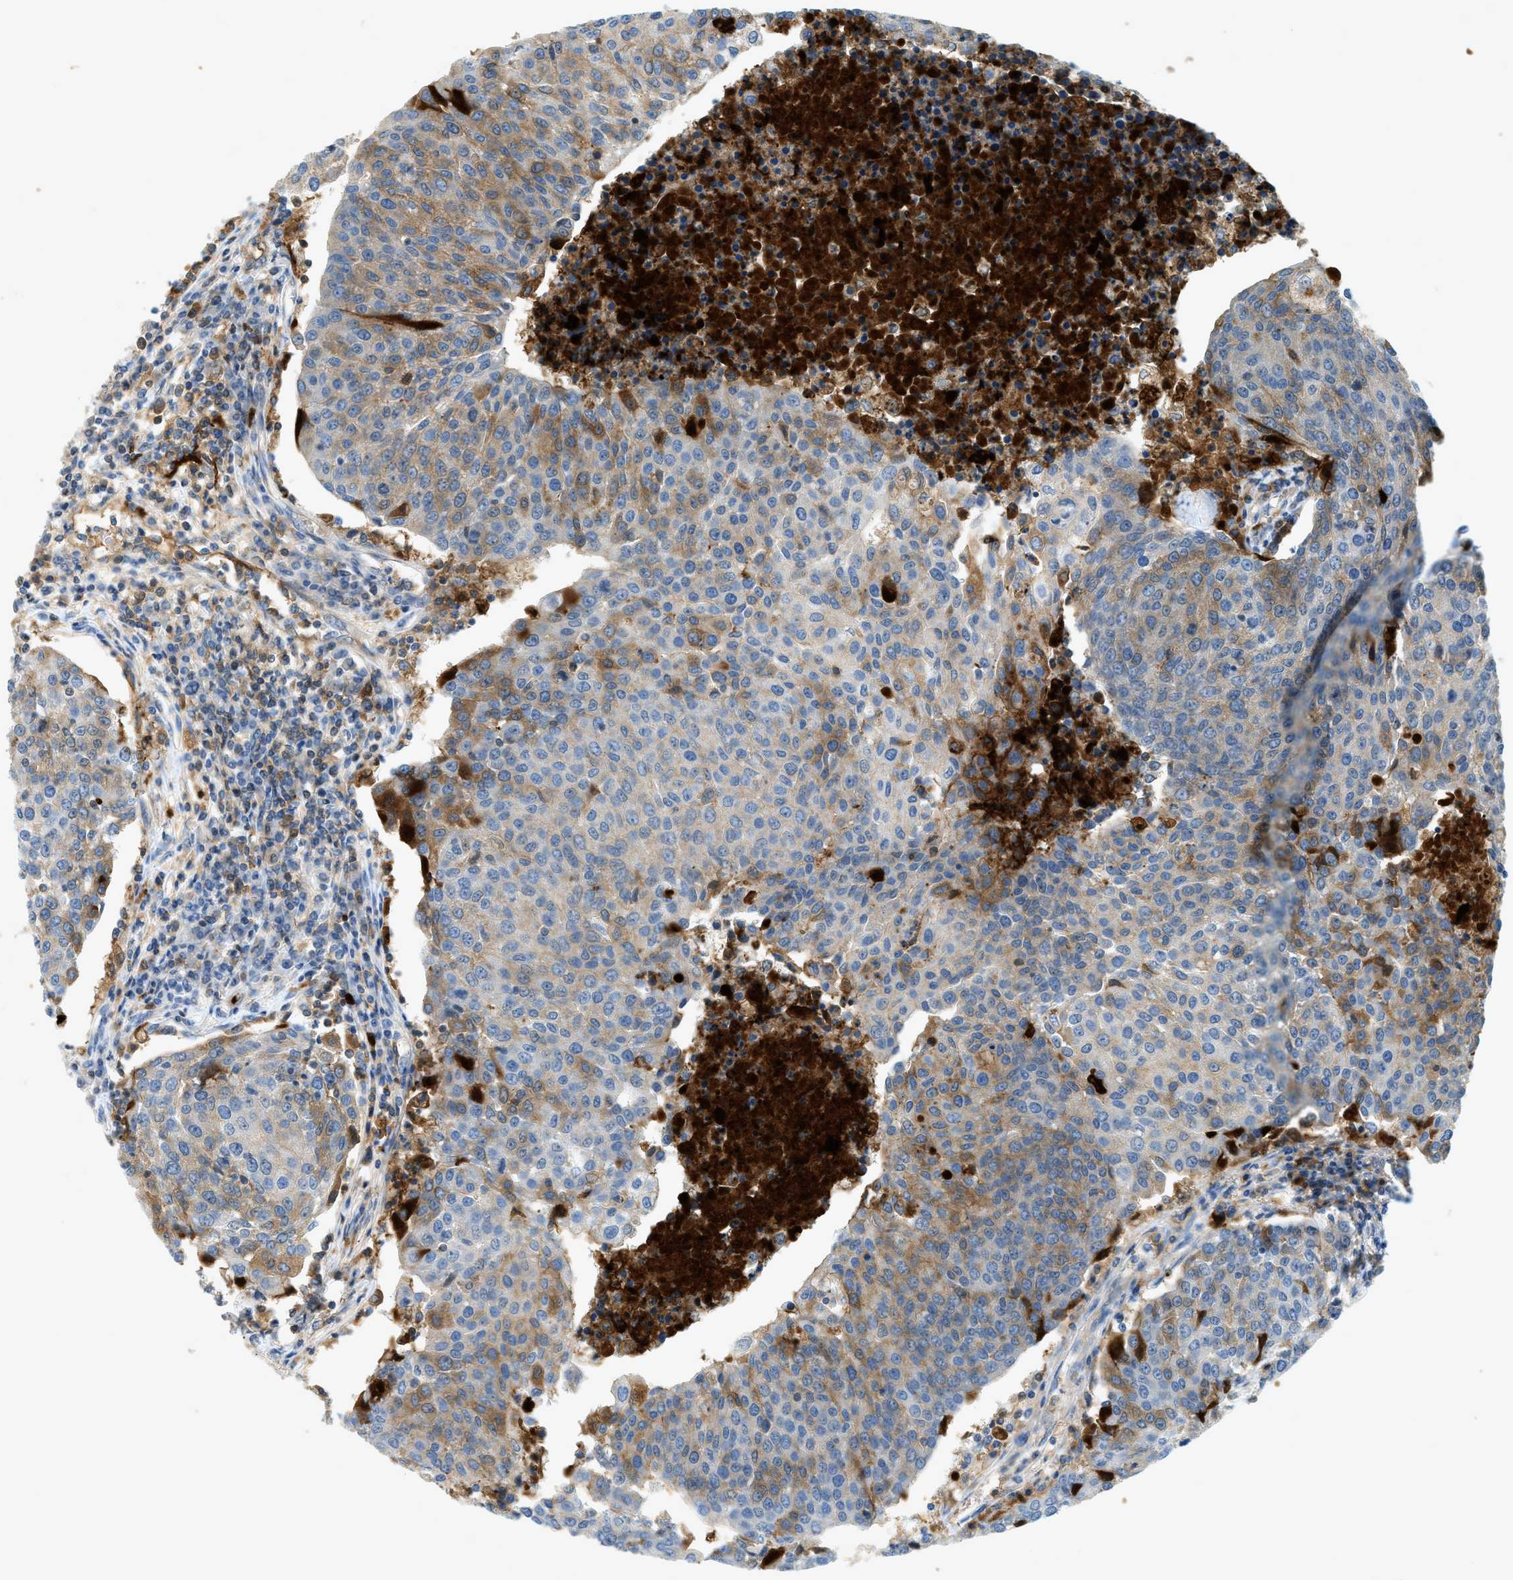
{"staining": {"intensity": "moderate", "quantity": "25%-75%", "location": "cytoplasmic/membranous"}, "tissue": "urothelial cancer", "cell_type": "Tumor cells", "image_type": "cancer", "snomed": [{"axis": "morphology", "description": "Urothelial carcinoma, High grade"}, {"axis": "topography", "description": "Urinary bladder"}], "caption": "Urothelial cancer stained with DAB IHC reveals medium levels of moderate cytoplasmic/membranous positivity in approximately 25%-75% of tumor cells.", "gene": "F2", "patient": {"sex": "female", "age": 85}}